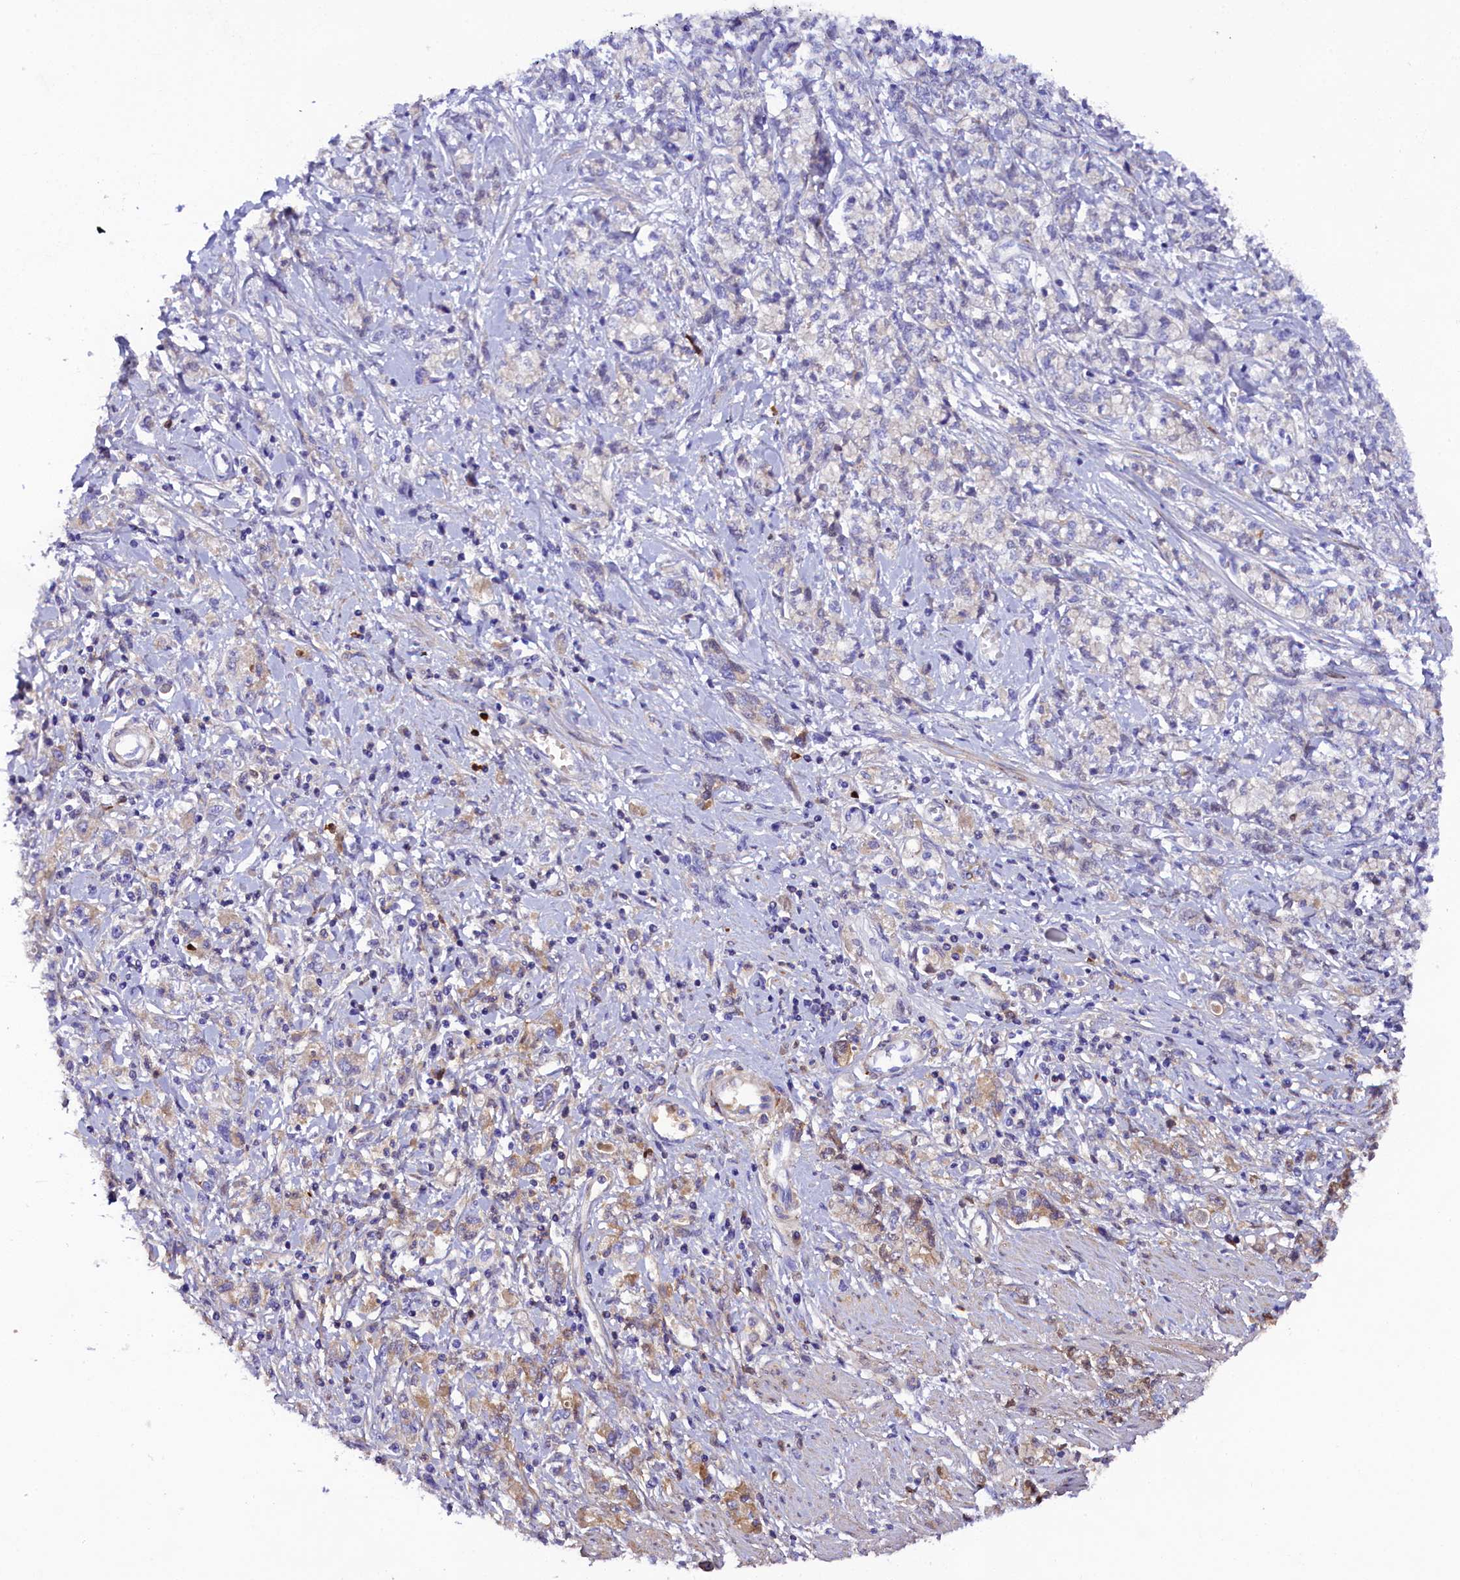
{"staining": {"intensity": "negative", "quantity": "none", "location": "none"}, "tissue": "stomach cancer", "cell_type": "Tumor cells", "image_type": "cancer", "snomed": [{"axis": "morphology", "description": "Adenocarcinoma, NOS"}, {"axis": "topography", "description": "Stomach"}], "caption": "This is an IHC image of human adenocarcinoma (stomach). There is no positivity in tumor cells.", "gene": "SOD3", "patient": {"sex": "female", "age": 76}}